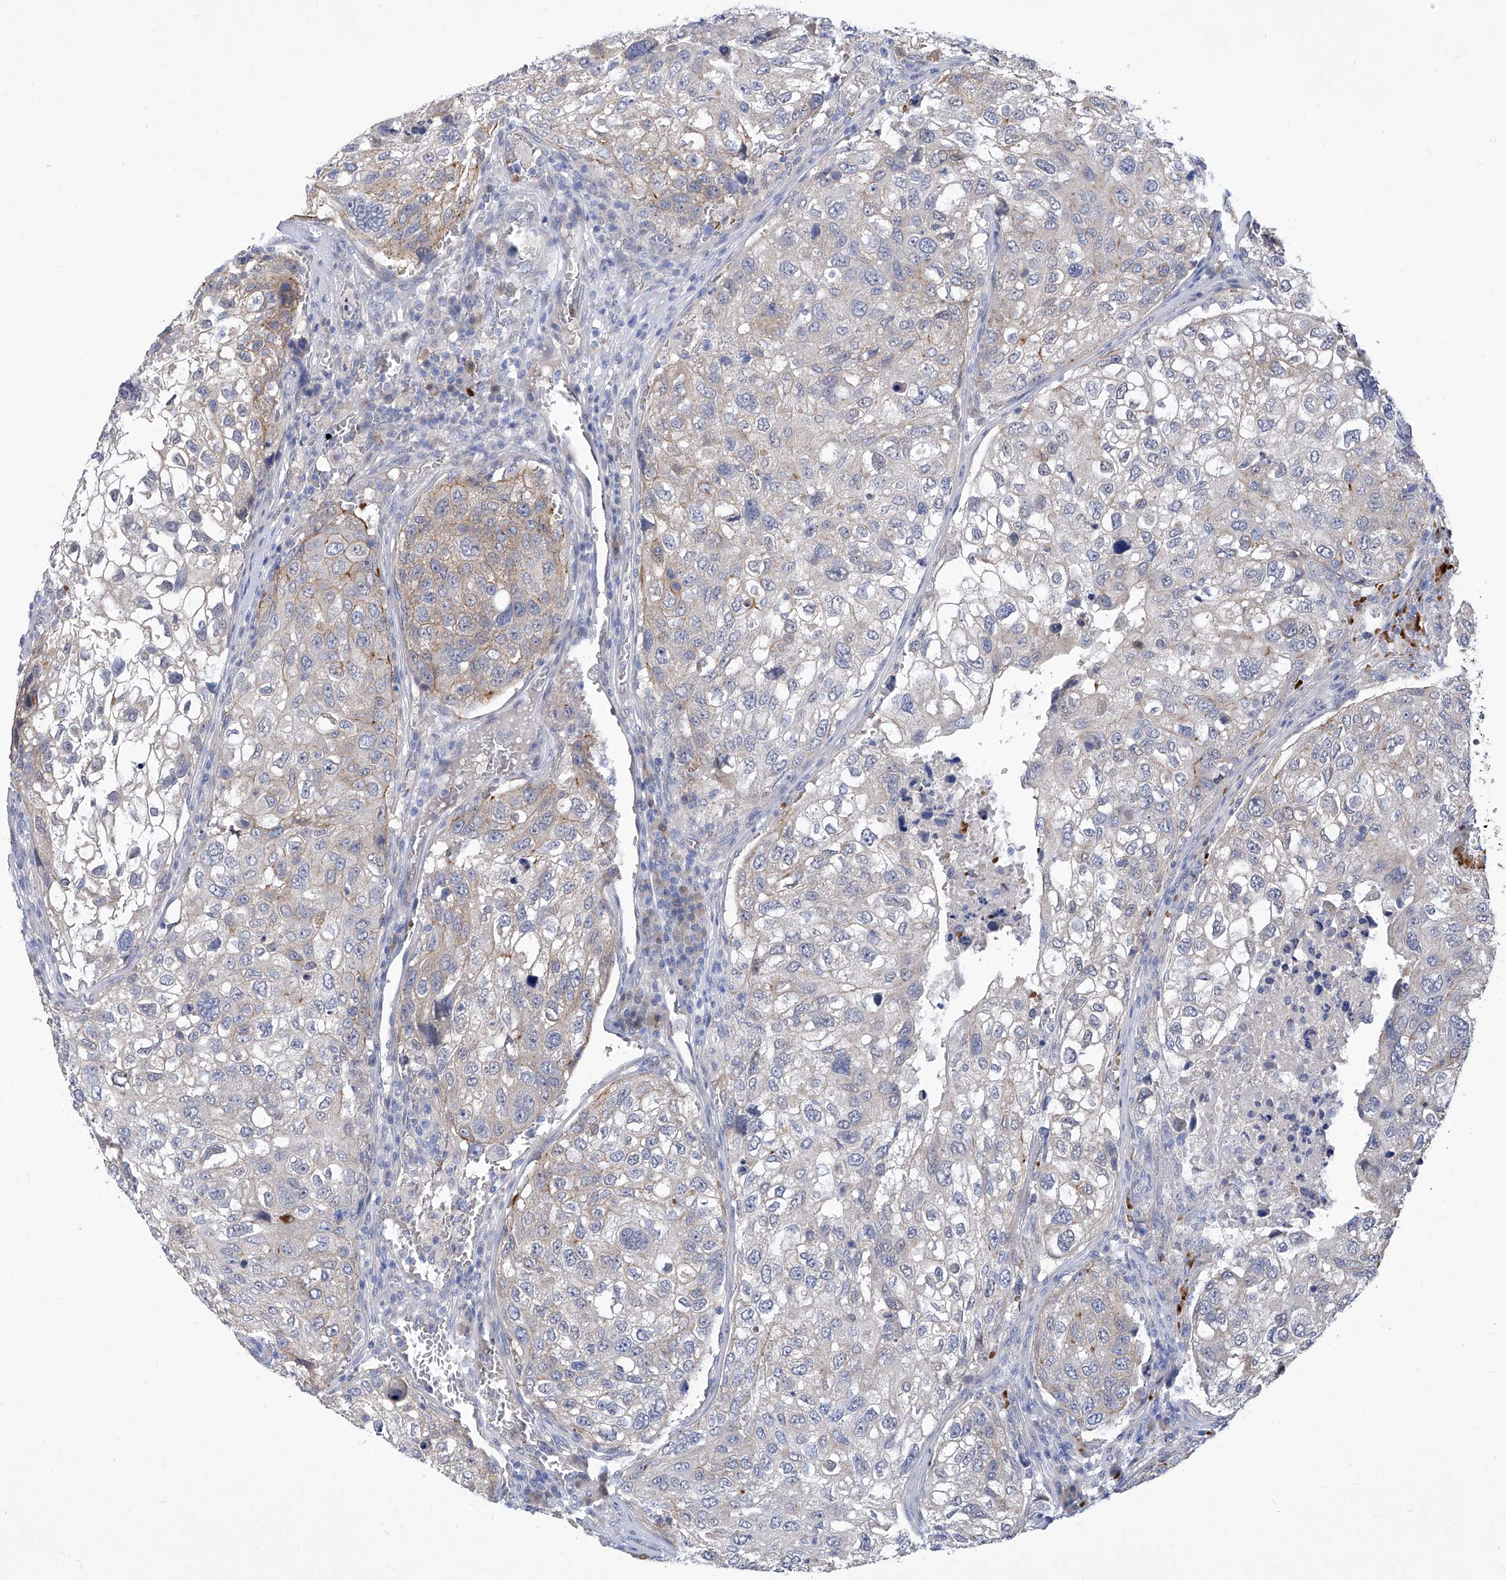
{"staining": {"intensity": "weak", "quantity": "<25%", "location": "cytoplasmic/membranous"}, "tissue": "urothelial cancer", "cell_type": "Tumor cells", "image_type": "cancer", "snomed": [{"axis": "morphology", "description": "Urothelial carcinoma, High grade"}, {"axis": "topography", "description": "Lymph node"}, {"axis": "topography", "description": "Urinary bladder"}], "caption": "Tumor cells show no significant protein positivity in urothelial cancer. (IHC, brightfield microscopy, high magnification).", "gene": "PARD3", "patient": {"sex": "male", "age": 51}}